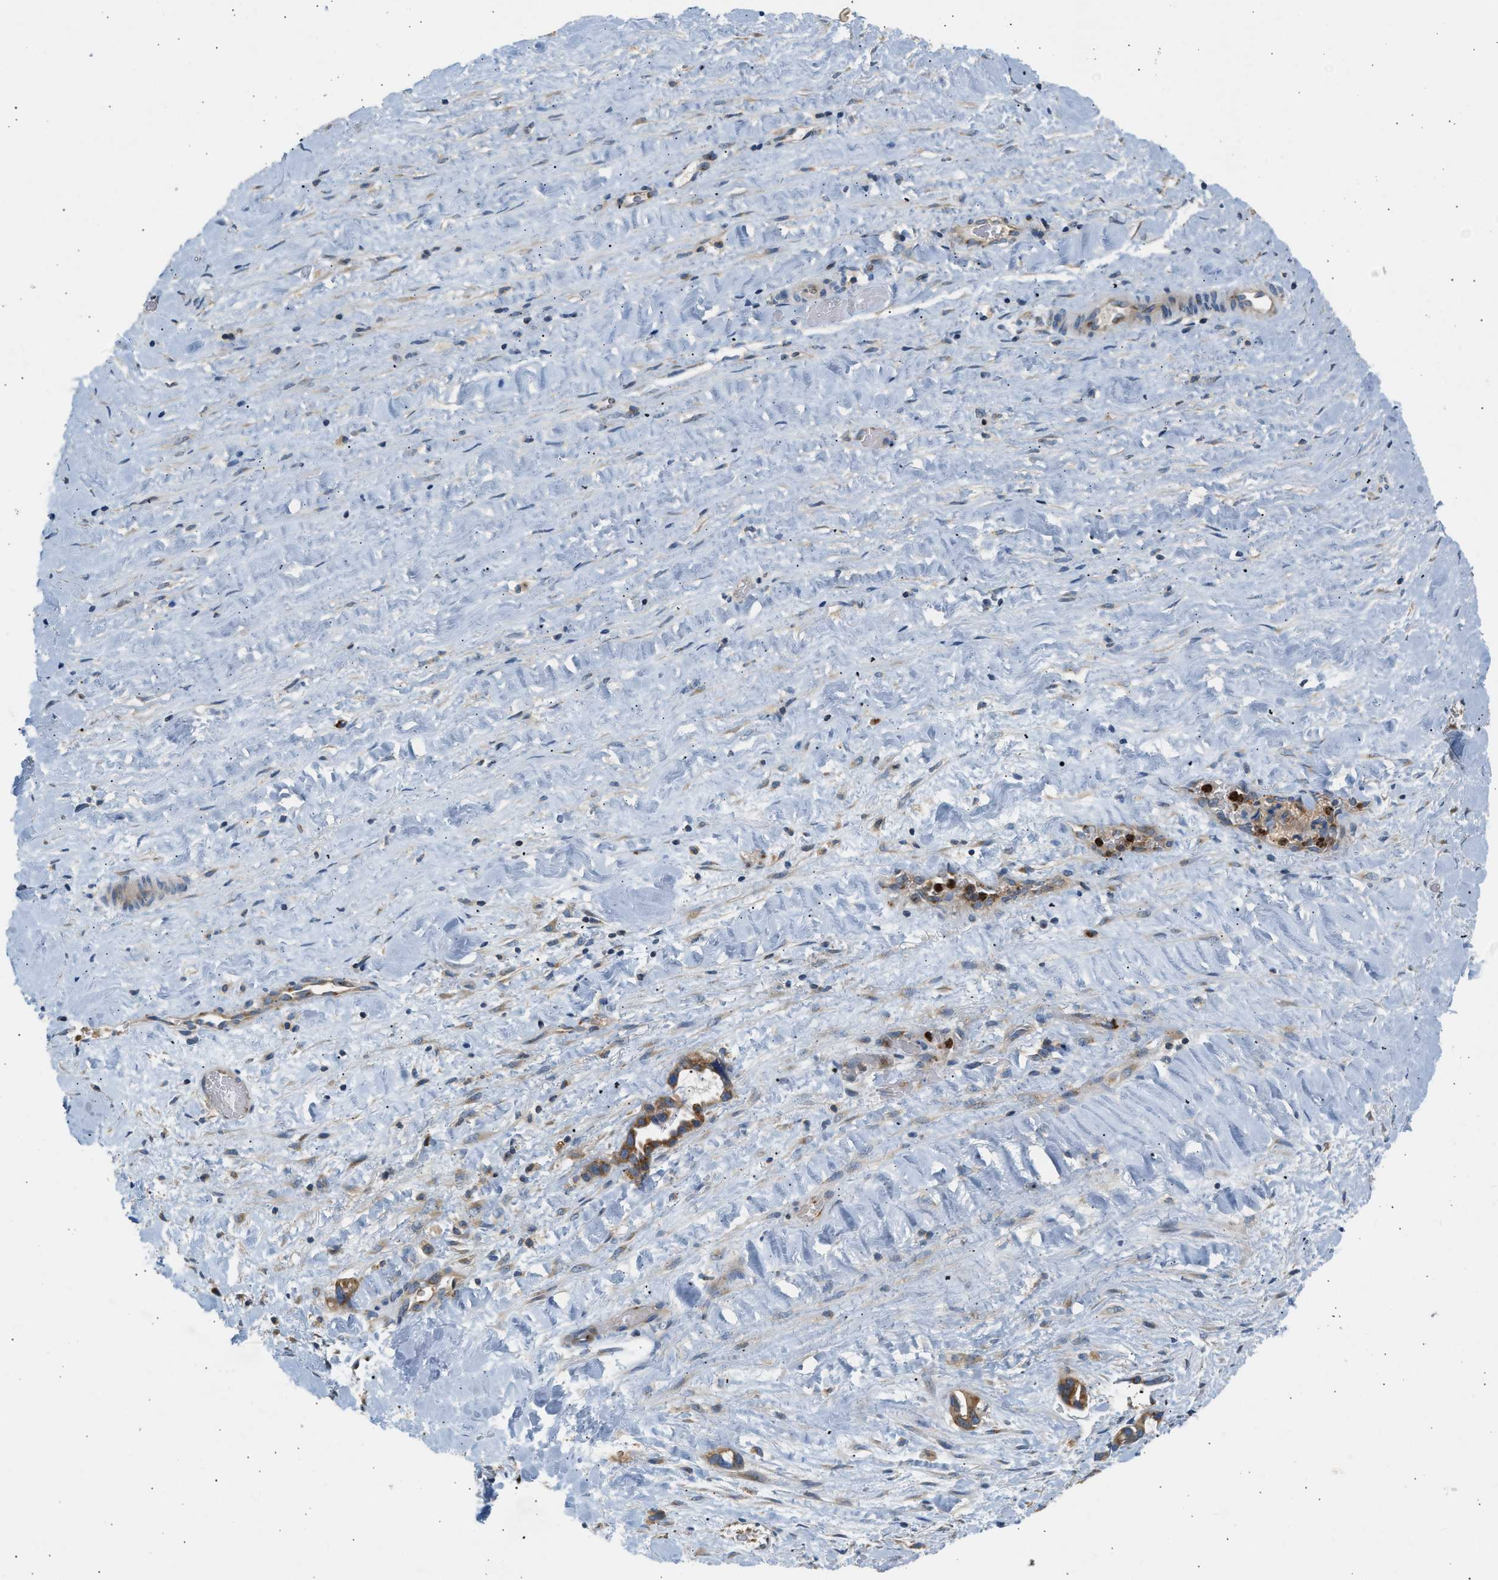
{"staining": {"intensity": "moderate", "quantity": ">75%", "location": "cytoplasmic/membranous"}, "tissue": "liver cancer", "cell_type": "Tumor cells", "image_type": "cancer", "snomed": [{"axis": "morphology", "description": "Cholangiocarcinoma"}, {"axis": "topography", "description": "Liver"}], "caption": "A medium amount of moderate cytoplasmic/membranous expression is identified in approximately >75% of tumor cells in liver cancer (cholangiocarcinoma) tissue.", "gene": "TRIM50", "patient": {"sex": "female", "age": 65}}